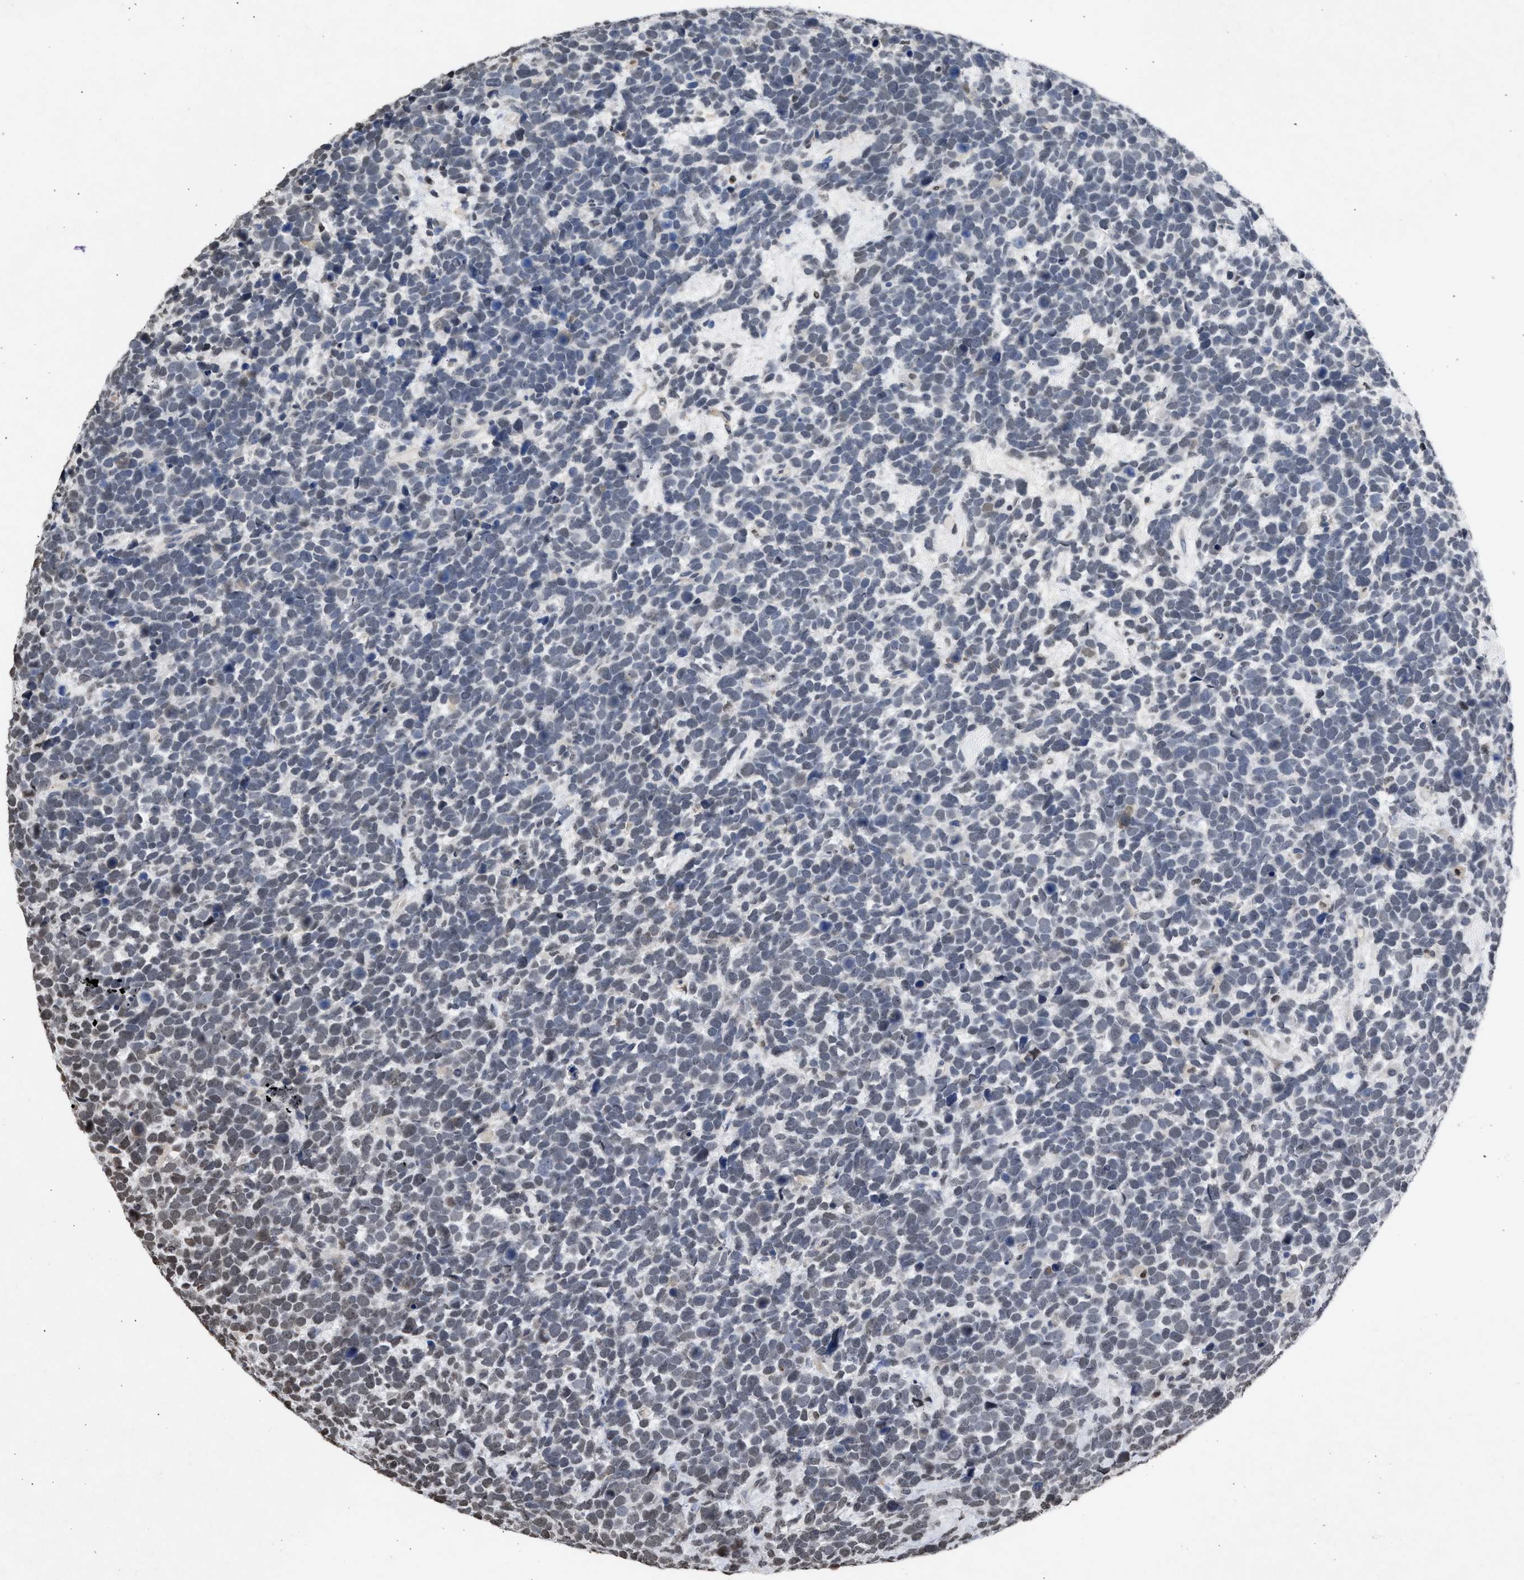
{"staining": {"intensity": "weak", "quantity": "<25%", "location": "nuclear"}, "tissue": "urothelial cancer", "cell_type": "Tumor cells", "image_type": "cancer", "snomed": [{"axis": "morphology", "description": "Urothelial carcinoma, High grade"}, {"axis": "topography", "description": "Urinary bladder"}], "caption": "Urothelial cancer was stained to show a protein in brown. There is no significant staining in tumor cells.", "gene": "NUP35", "patient": {"sex": "female", "age": 82}}